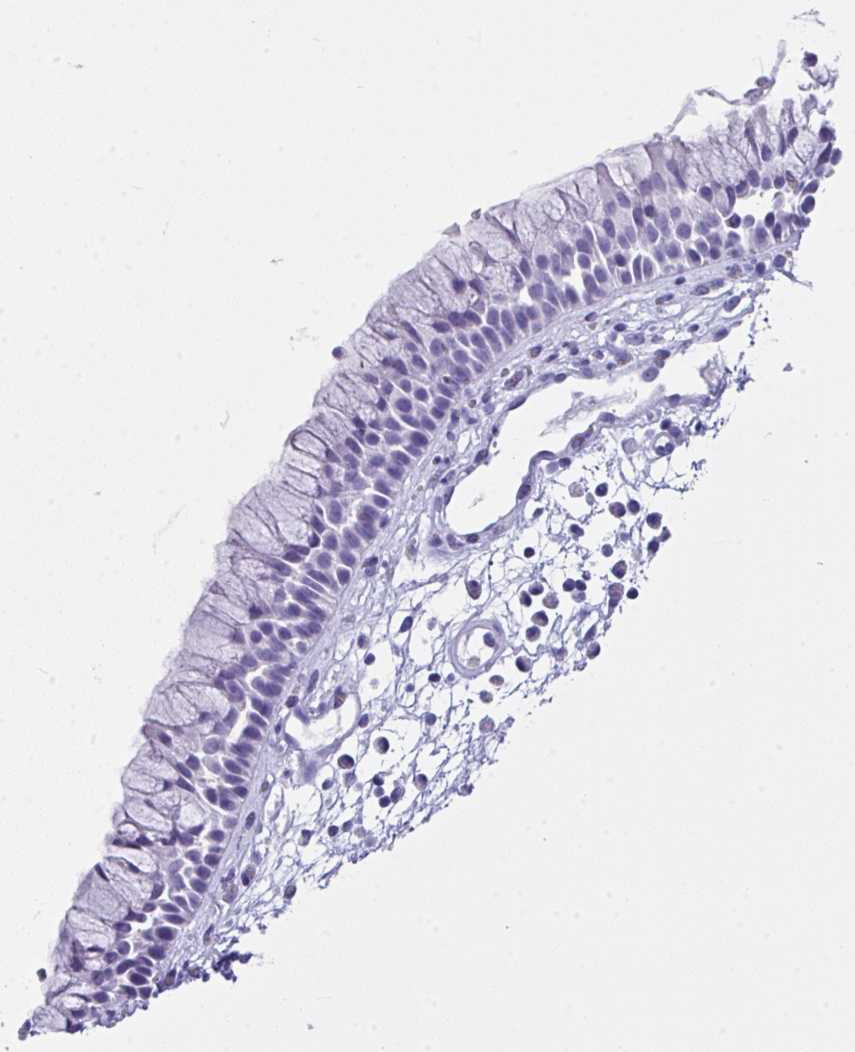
{"staining": {"intensity": "negative", "quantity": "none", "location": "none"}, "tissue": "nasopharynx", "cell_type": "Respiratory epithelial cells", "image_type": "normal", "snomed": [{"axis": "morphology", "description": "Normal tissue, NOS"}, {"axis": "topography", "description": "Nasopharynx"}], "caption": "DAB immunohistochemical staining of normal nasopharynx exhibits no significant expression in respiratory epithelial cells.", "gene": "LGALS4", "patient": {"sex": "male", "age": 56}}